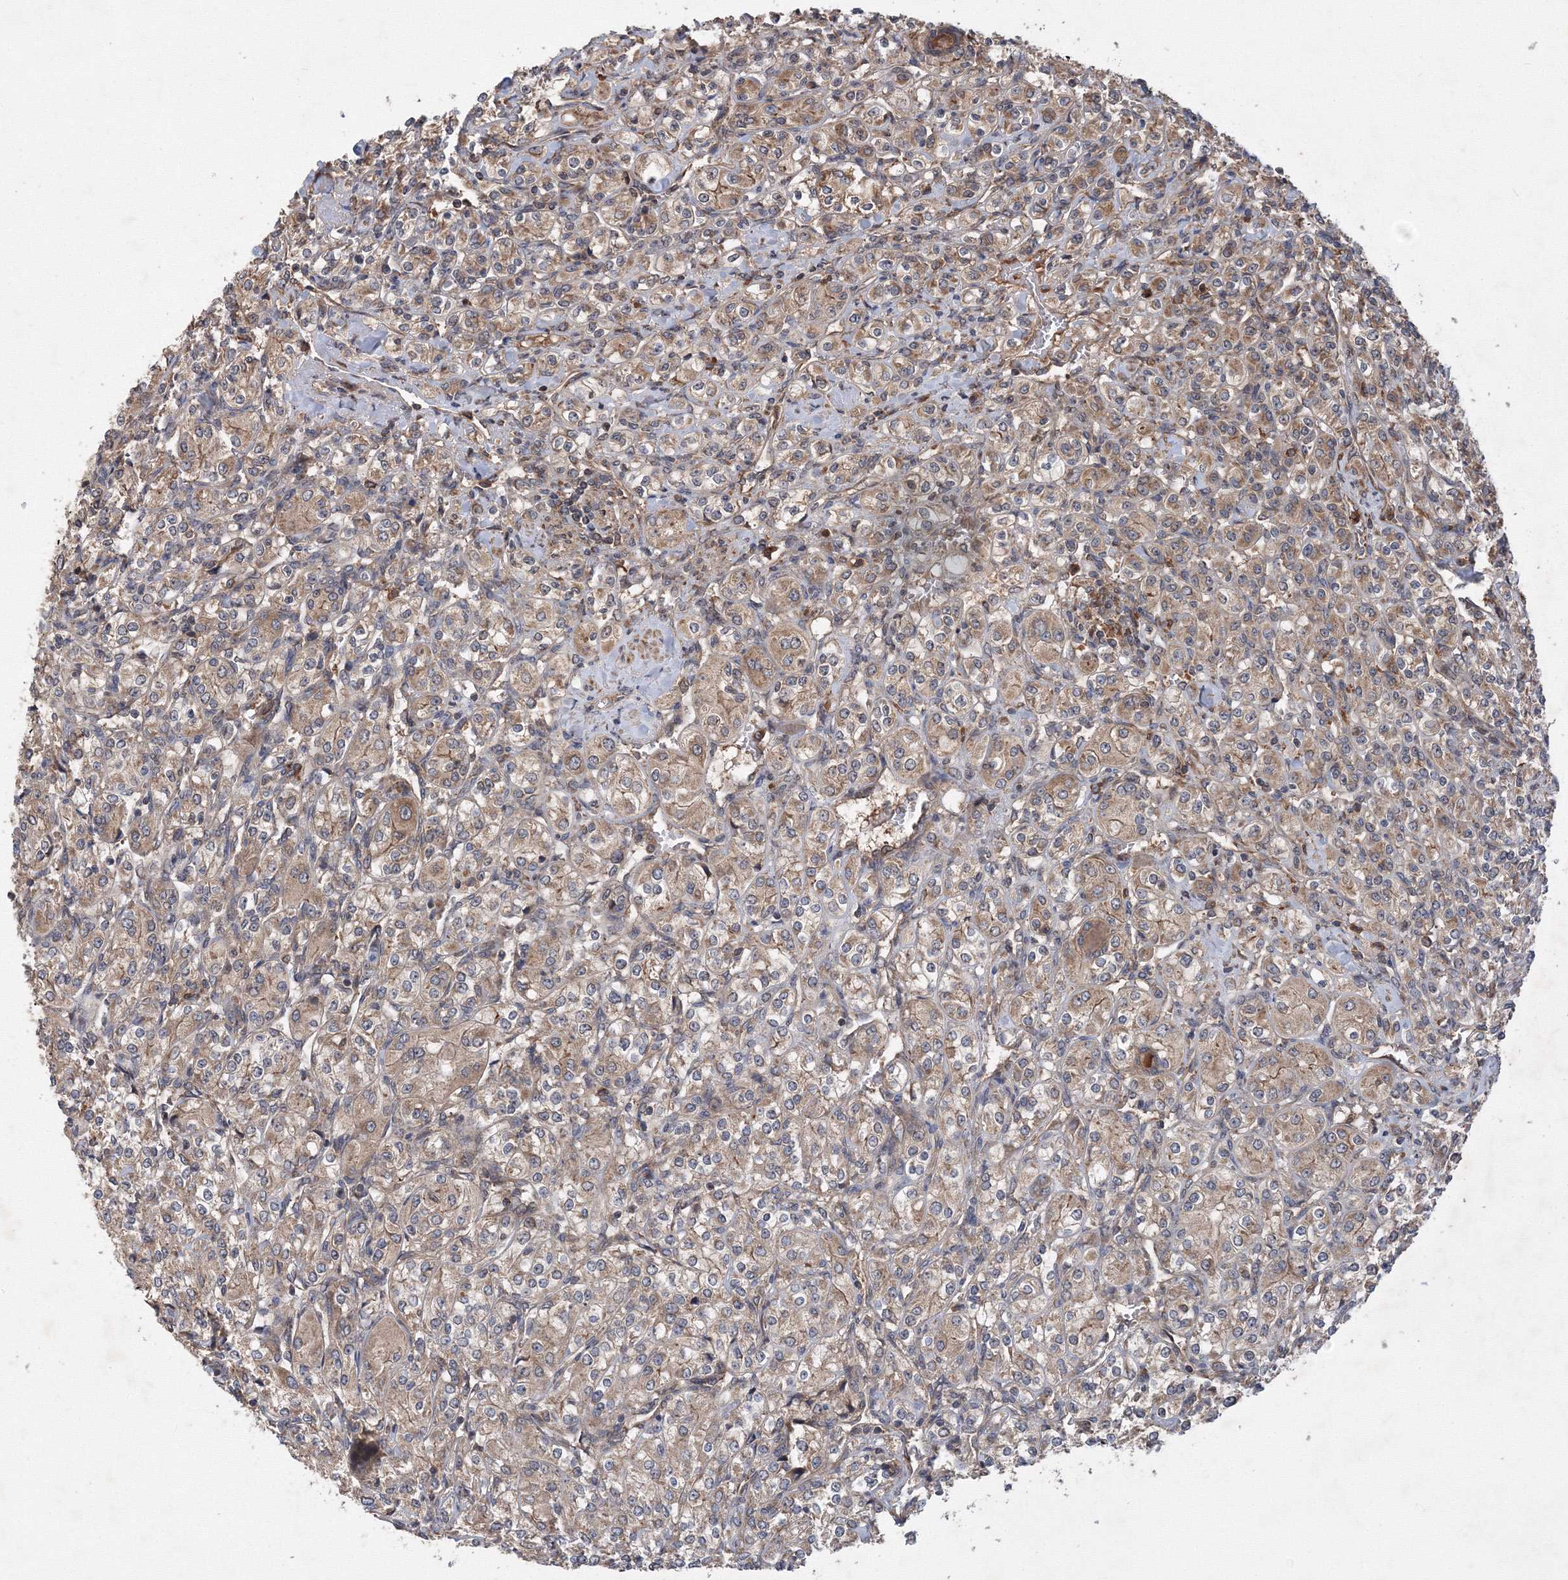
{"staining": {"intensity": "weak", "quantity": "25%-75%", "location": "cytoplasmic/membranous"}, "tissue": "renal cancer", "cell_type": "Tumor cells", "image_type": "cancer", "snomed": [{"axis": "morphology", "description": "Adenocarcinoma, NOS"}, {"axis": "topography", "description": "Kidney"}], "caption": "Protein analysis of adenocarcinoma (renal) tissue exhibits weak cytoplasmic/membranous staining in approximately 25%-75% of tumor cells.", "gene": "ATG3", "patient": {"sex": "male", "age": 77}}